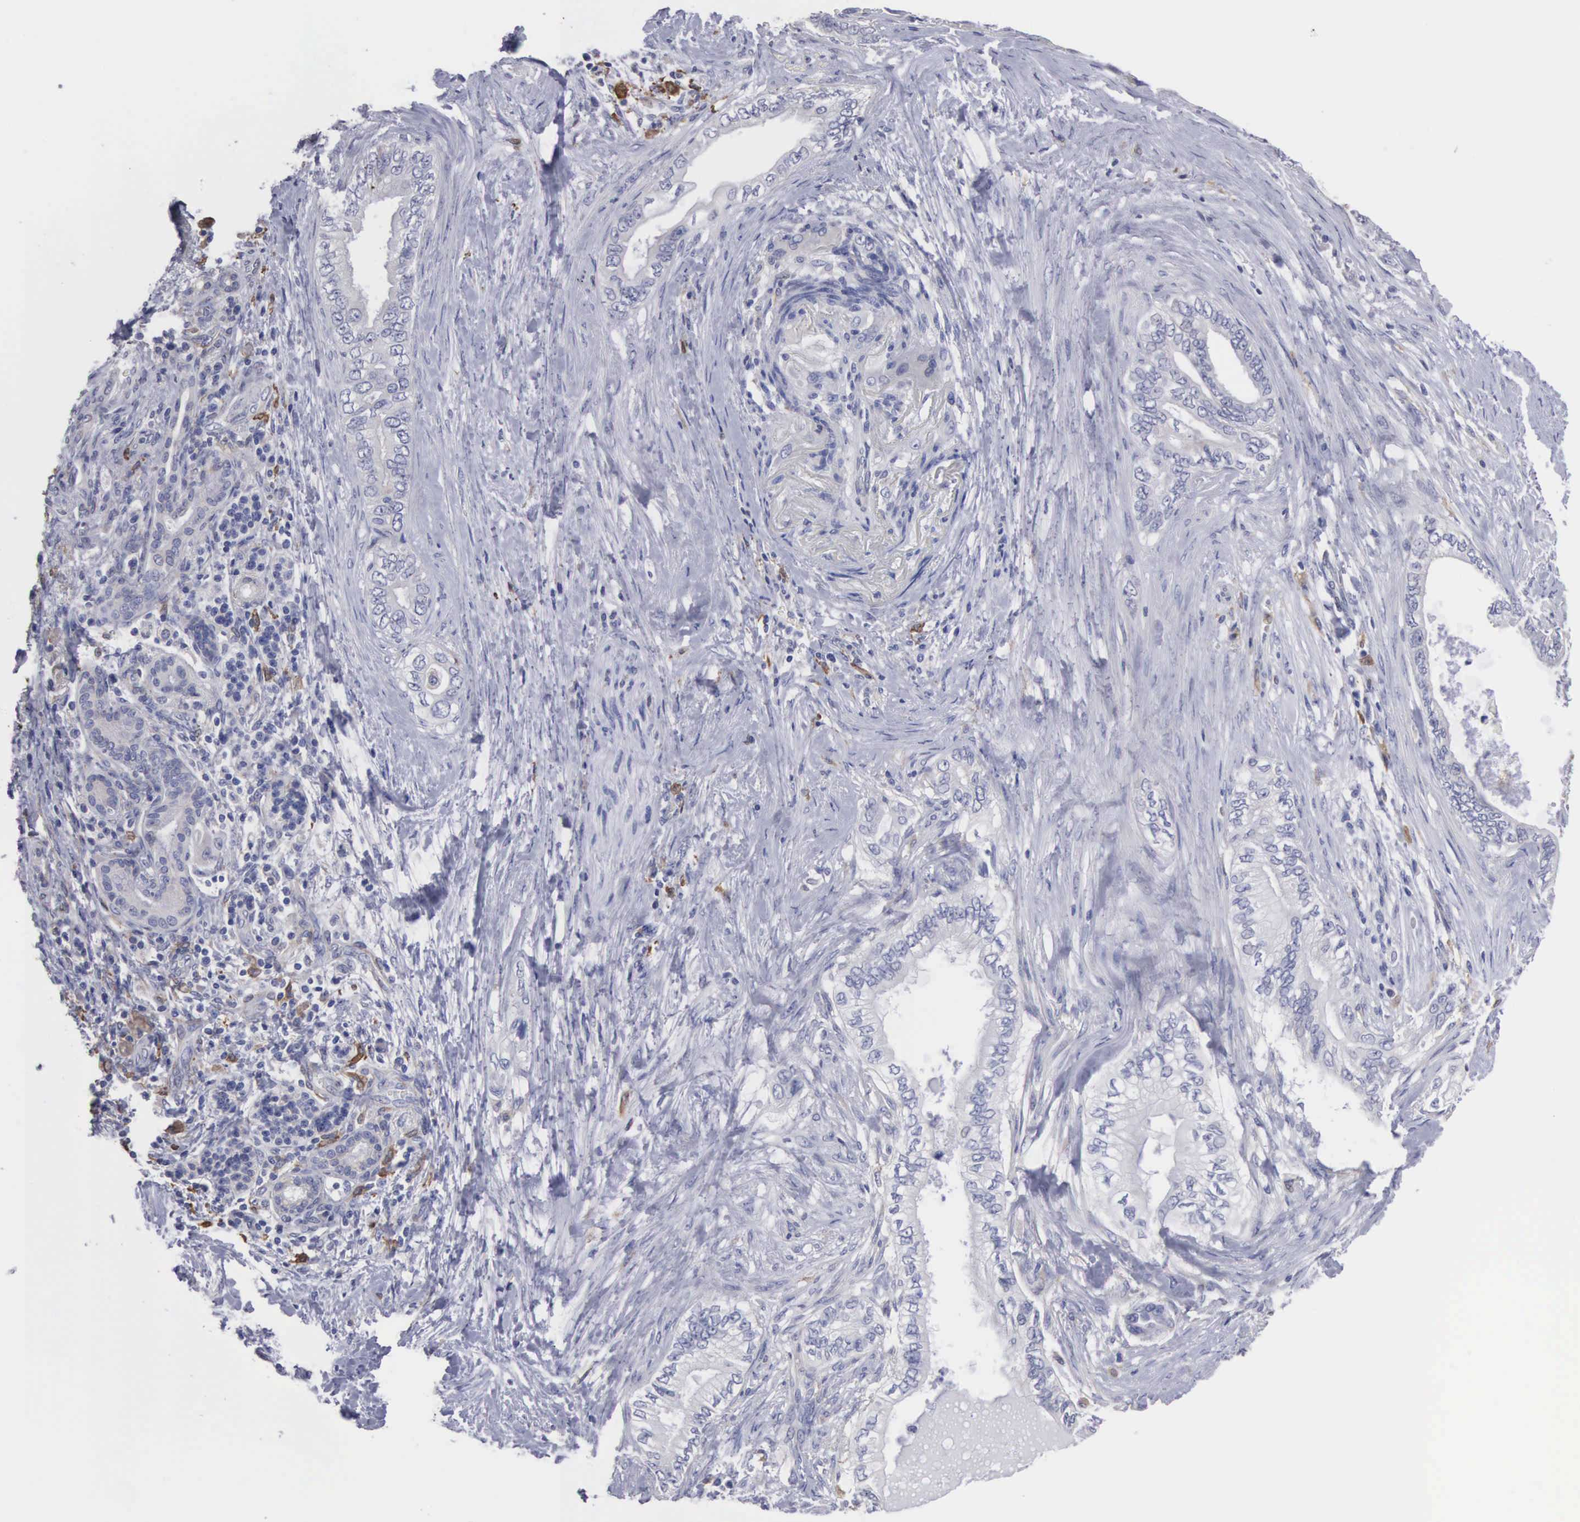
{"staining": {"intensity": "weak", "quantity": "<25%", "location": "cytoplasmic/membranous"}, "tissue": "pancreatic cancer", "cell_type": "Tumor cells", "image_type": "cancer", "snomed": [{"axis": "morphology", "description": "Adenocarcinoma, NOS"}, {"axis": "topography", "description": "Pancreas"}], "caption": "An immunohistochemistry (IHC) micrograph of pancreatic cancer (adenocarcinoma) is shown. There is no staining in tumor cells of pancreatic cancer (adenocarcinoma). The staining is performed using DAB (3,3'-diaminobenzidine) brown chromogen with nuclei counter-stained in using hematoxylin.", "gene": "LIN52", "patient": {"sex": "female", "age": 66}}